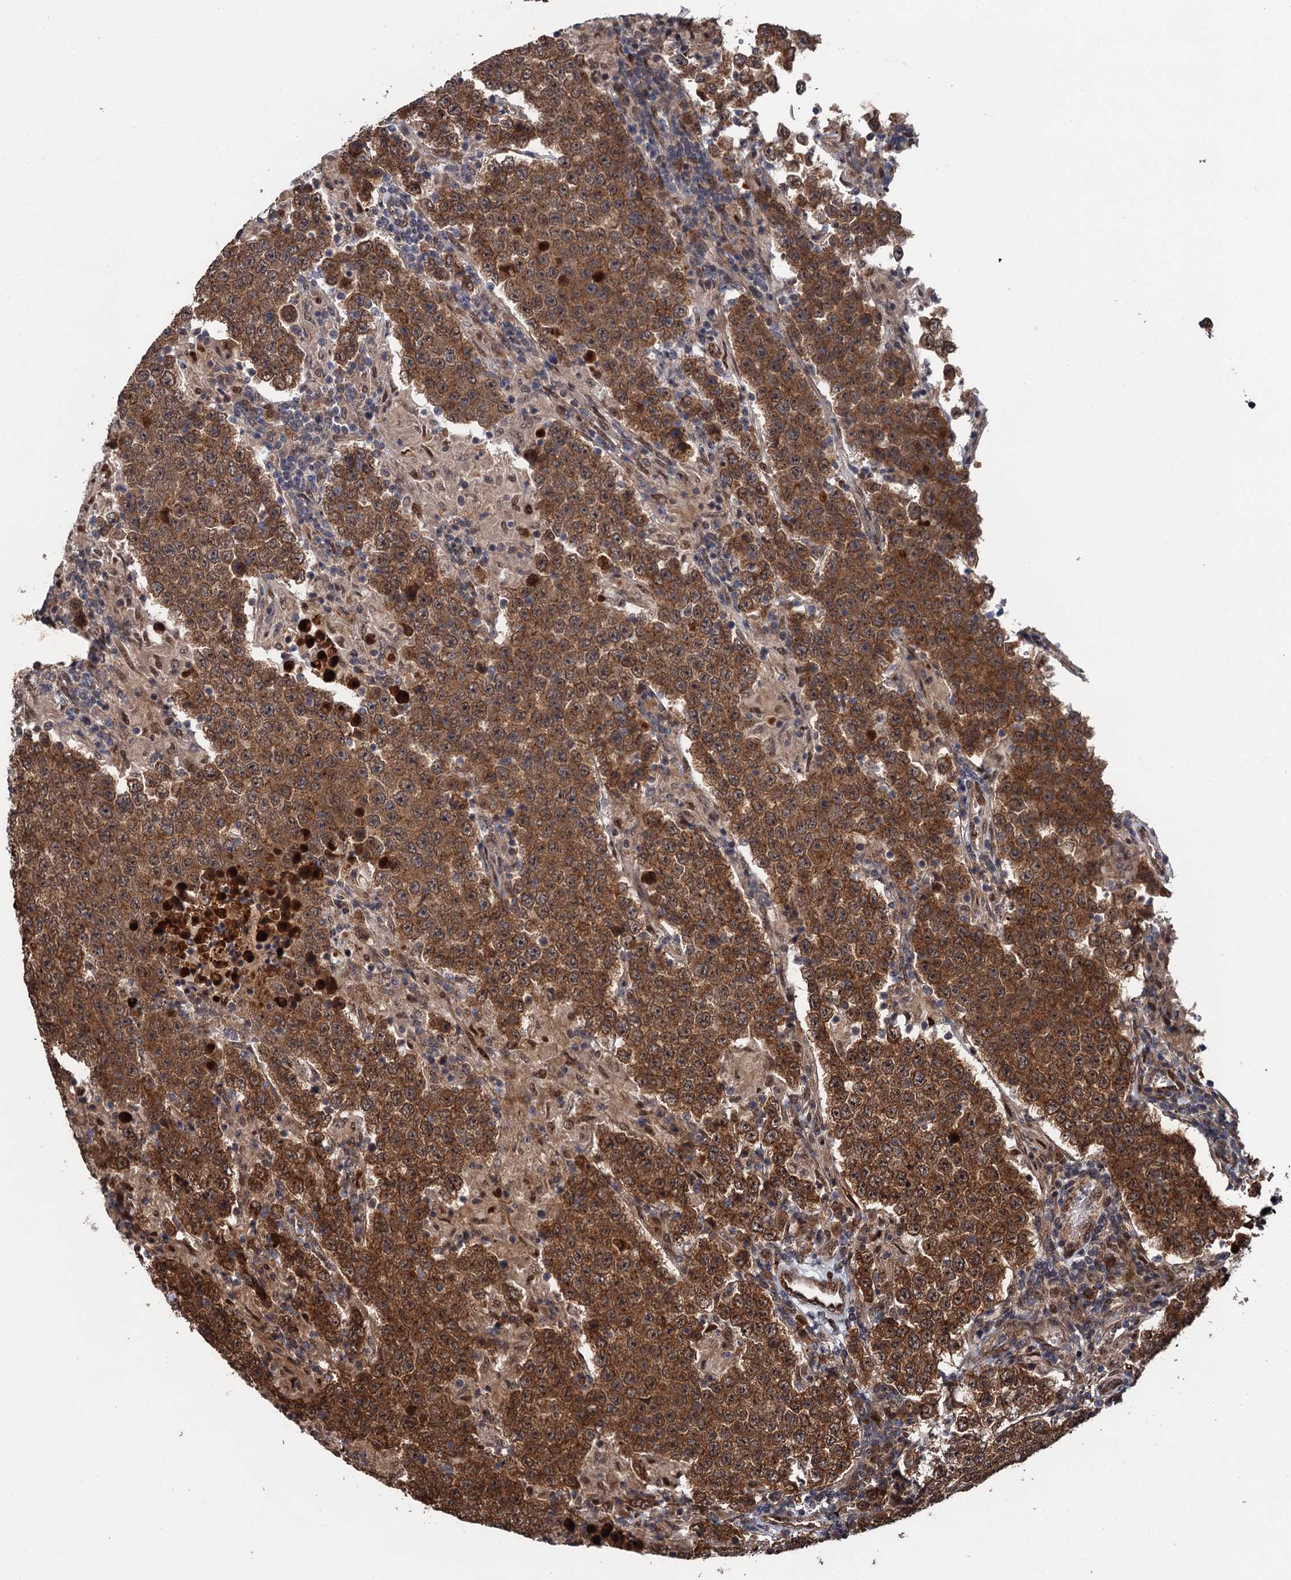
{"staining": {"intensity": "moderate", "quantity": ">75%", "location": "cytoplasmic/membranous"}, "tissue": "testis cancer", "cell_type": "Tumor cells", "image_type": "cancer", "snomed": [{"axis": "morphology", "description": "Normal tissue, NOS"}, {"axis": "morphology", "description": "Urothelial carcinoma, High grade"}, {"axis": "morphology", "description": "Seminoma, NOS"}, {"axis": "morphology", "description": "Carcinoma, Embryonal, NOS"}, {"axis": "topography", "description": "Urinary bladder"}, {"axis": "topography", "description": "Testis"}], "caption": "Immunohistochemical staining of testis seminoma demonstrates medium levels of moderate cytoplasmic/membranous protein expression in about >75% of tumor cells.", "gene": "CDC23", "patient": {"sex": "male", "age": 41}}